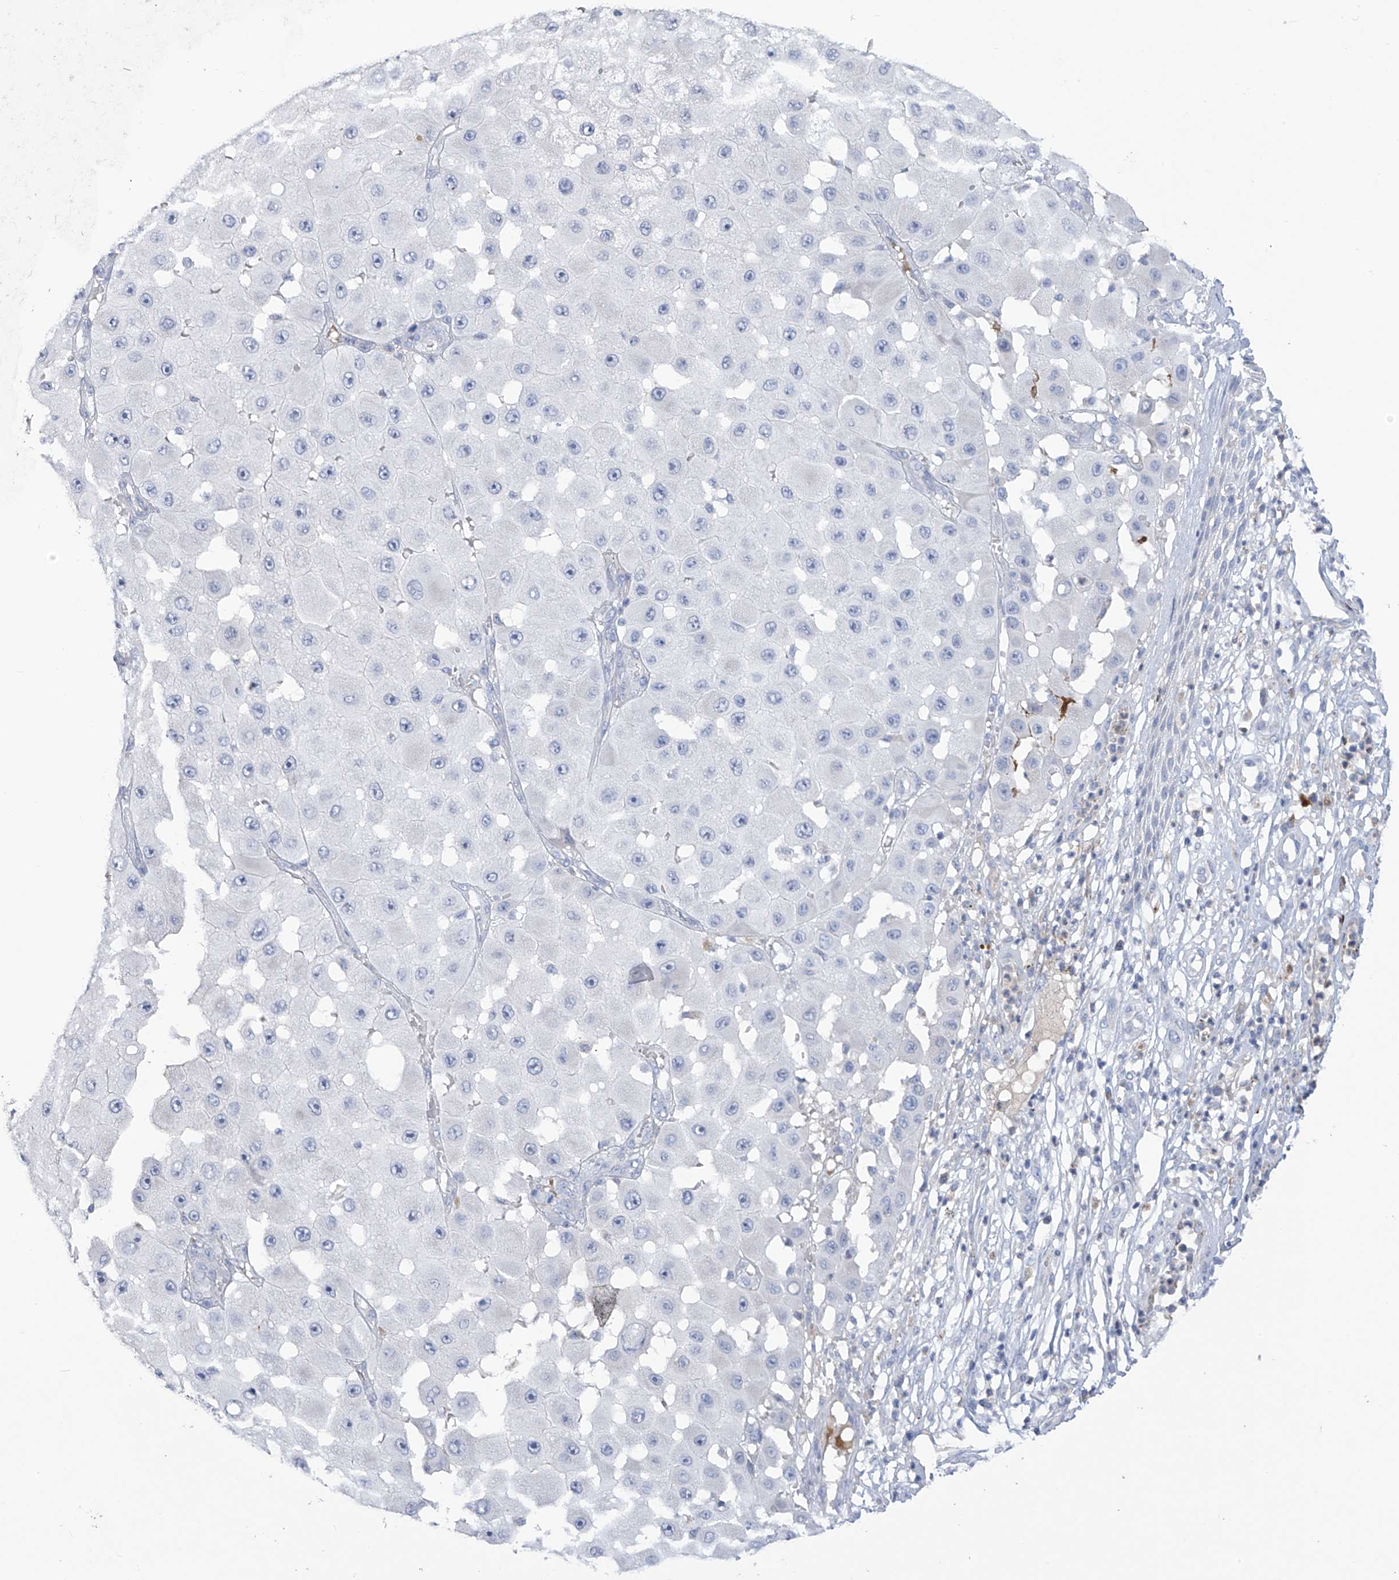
{"staining": {"intensity": "negative", "quantity": "none", "location": "none"}, "tissue": "melanoma", "cell_type": "Tumor cells", "image_type": "cancer", "snomed": [{"axis": "morphology", "description": "Malignant melanoma, NOS"}, {"axis": "topography", "description": "Skin"}], "caption": "A photomicrograph of human melanoma is negative for staining in tumor cells. Nuclei are stained in blue.", "gene": "SLCO4A1", "patient": {"sex": "female", "age": 81}}